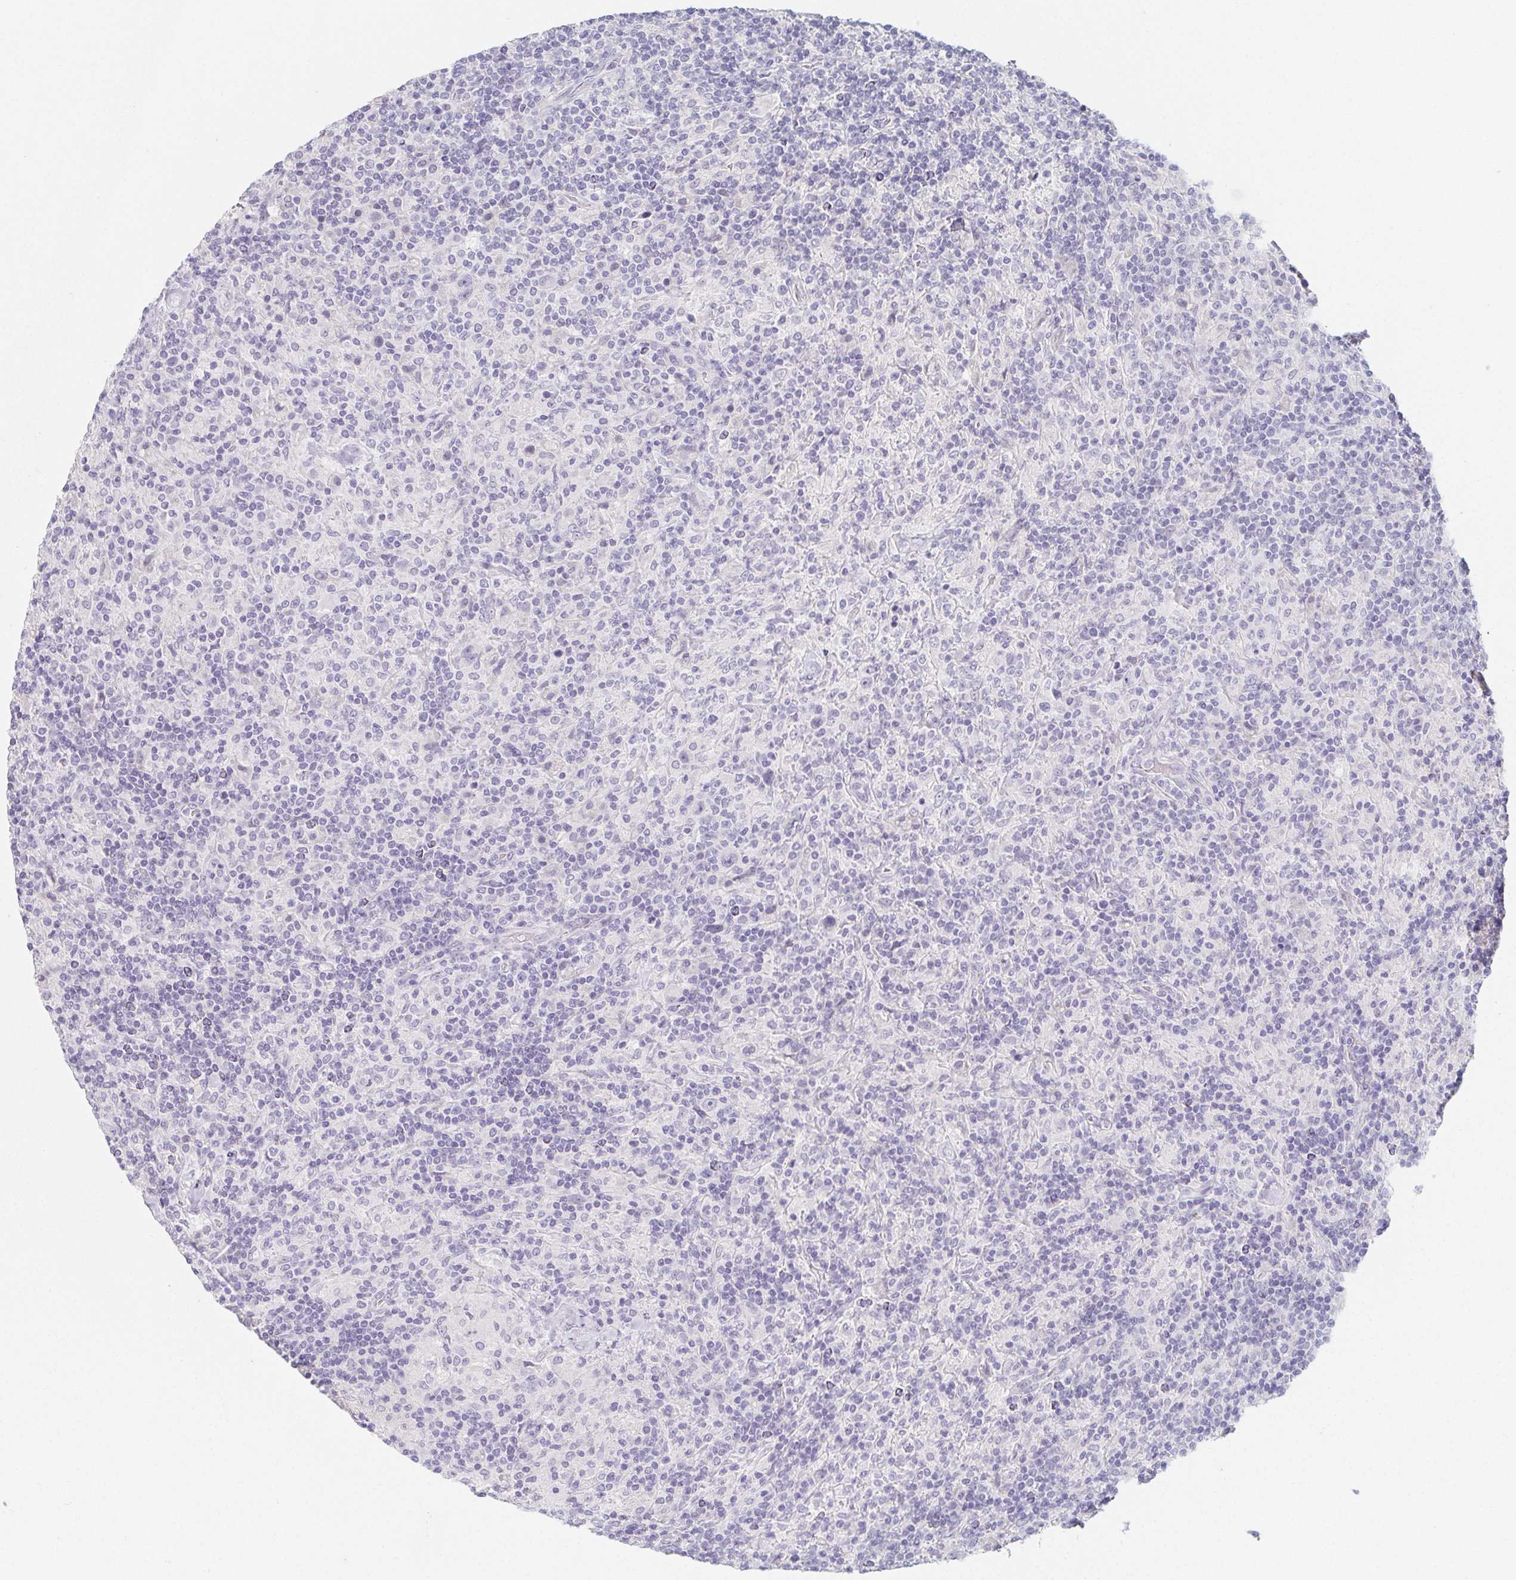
{"staining": {"intensity": "negative", "quantity": "none", "location": "none"}, "tissue": "lymphoma", "cell_type": "Tumor cells", "image_type": "cancer", "snomed": [{"axis": "morphology", "description": "Hodgkin's disease, NOS"}, {"axis": "topography", "description": "Lymph node"}], "caption": "Lymphoma stained for a protein using immunohistochemistry demonstrates no expression tumor cells.", "gene": "GLIPR1L1", "patient": {"sex": "male", "age": 70}}